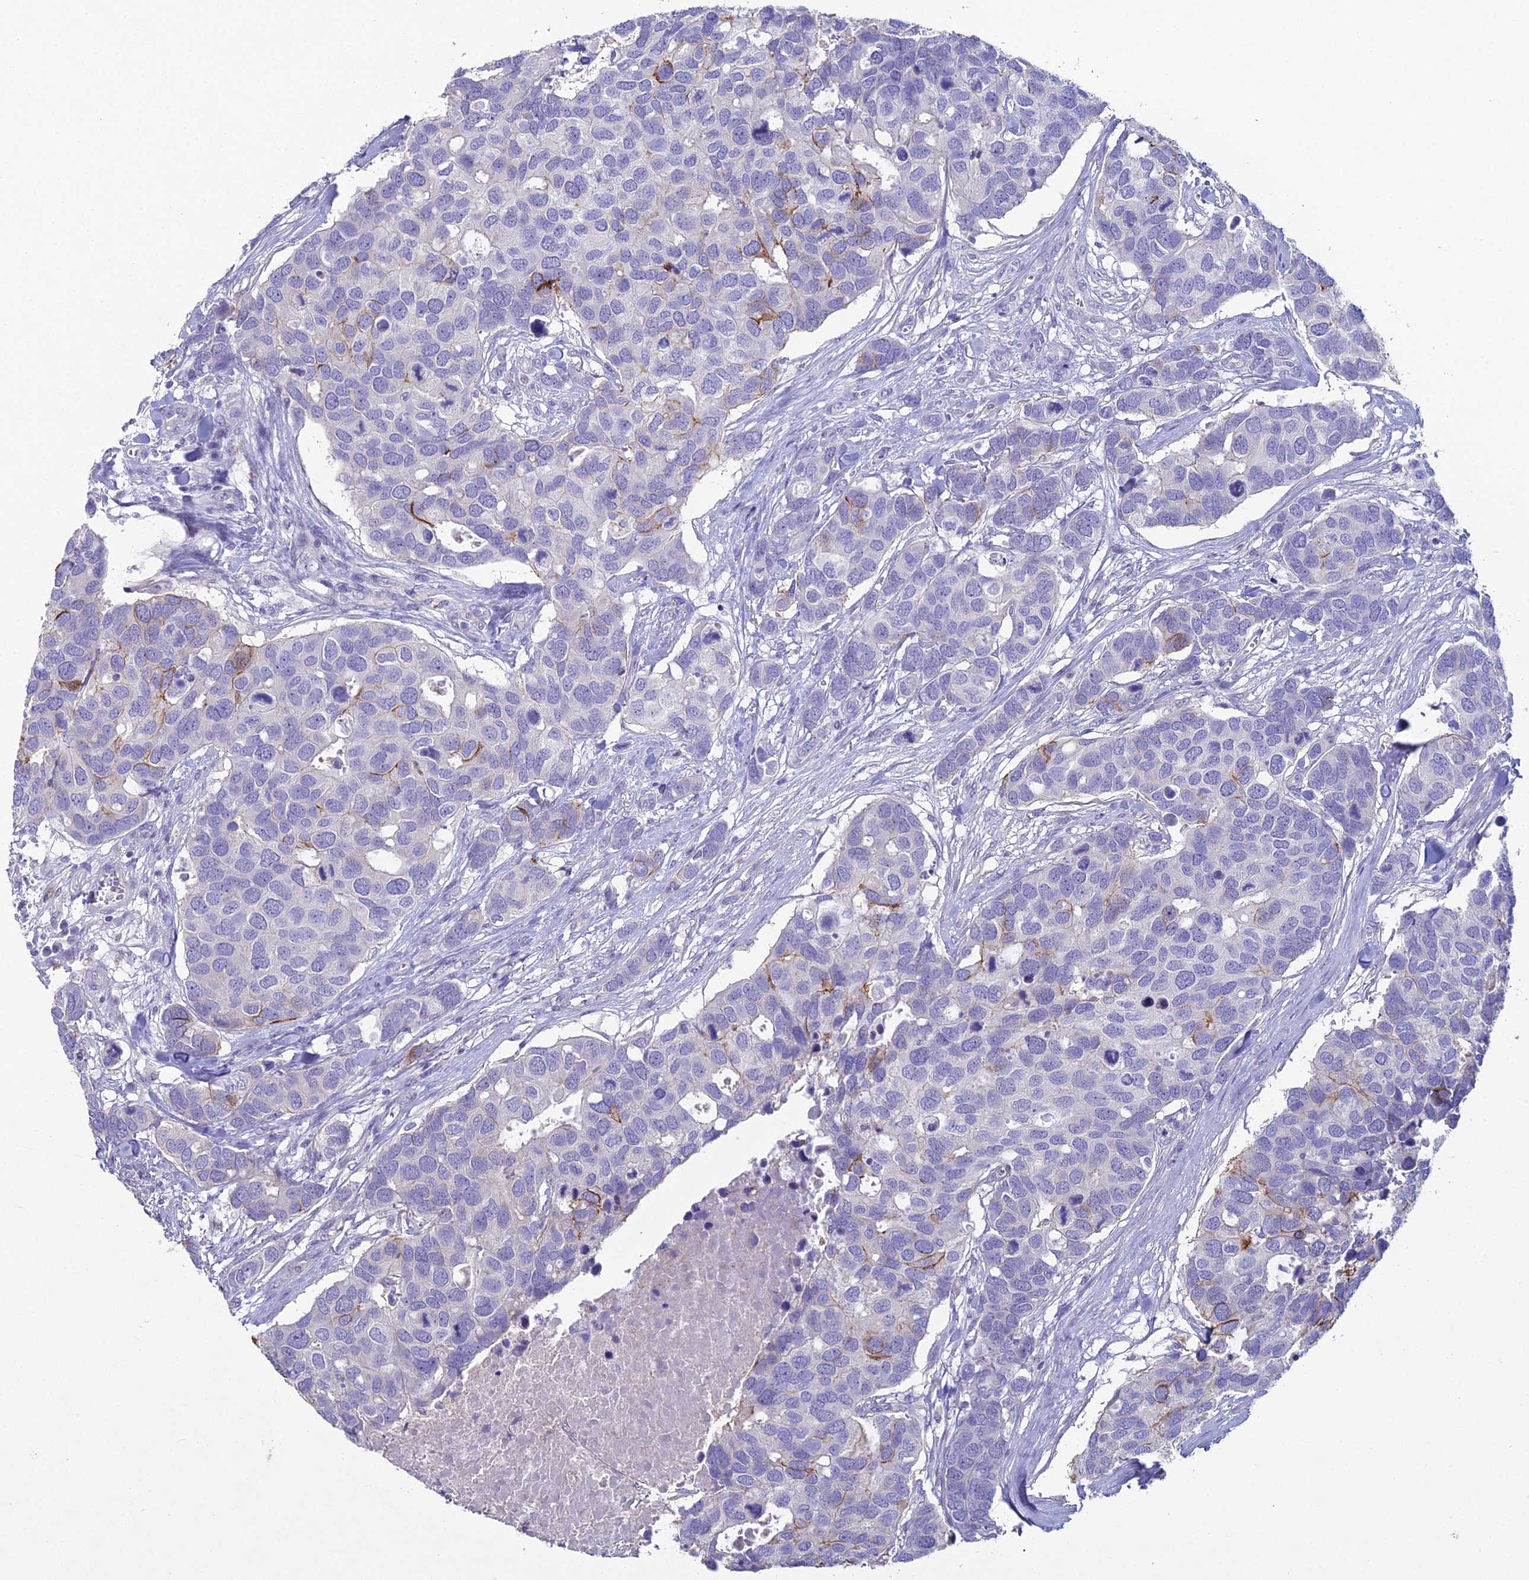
{"staining": {"intensity": "moderate", "quantity": "<25%", "location": "cytoplasmic/membranous"}, "tissue": "breast cancer", "cell_type": "Tumor cells", "image_type": "cancer", "snomed": [{"axis": "morphology", "description": "Duct carcinoma"}, {"axis": "topography", "description": "Breast"}], "caption": "Immunohistochemistry (IHC) of human breast intraductal carcinoma shows low levels of moderate cytoplasmic/membranous expression in approximately <25% of tumor cells.", "gene": "NCAM1", "patient": {"sex": "female", "age": 83}}